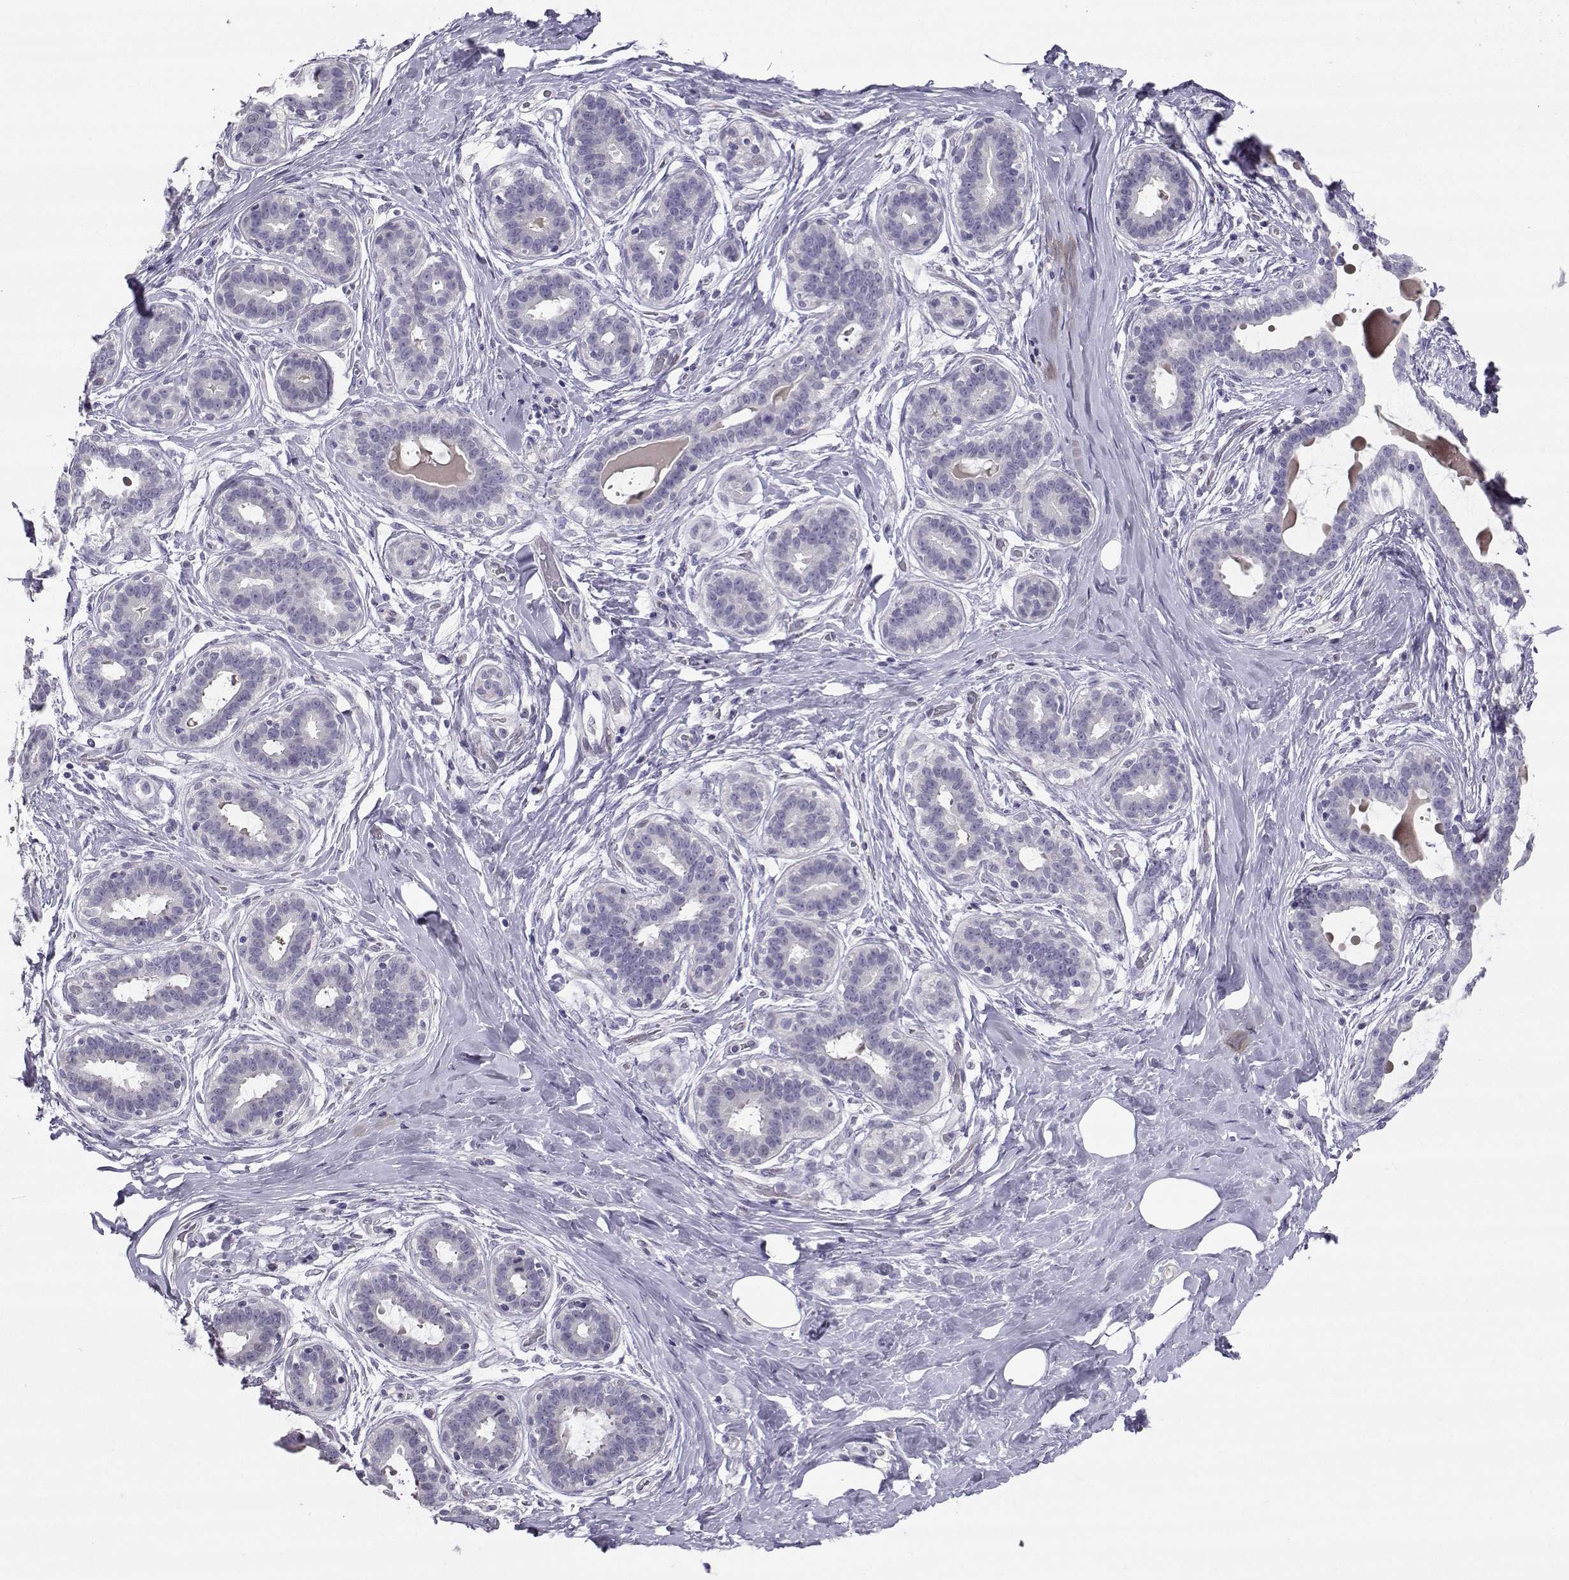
{"staining": {"intensity": "negative", "quantity": "none", "location": "none"}, "tissue": "breast", "cell_type": "Adipocytes", "image_type": "normal", "snomed": [{"axis": "morphology", "description": "Normal tissue, NOS"}, {"axis": "topography", "description": "Skin"}, {"axis": "topography", "description": "Breast"}], "caption": "Immunohistochemistry histopathology image of benign breast stained for a protein (brown), which shows no positivity in adipocytes. (DAB (3,3'-diaminobenzidine) immunohistochemistry (IHC) visualized using brightfield microscopy, high magnification).", "gene": "CARTPT", "patient": {"sex": "female", "age": 43}}